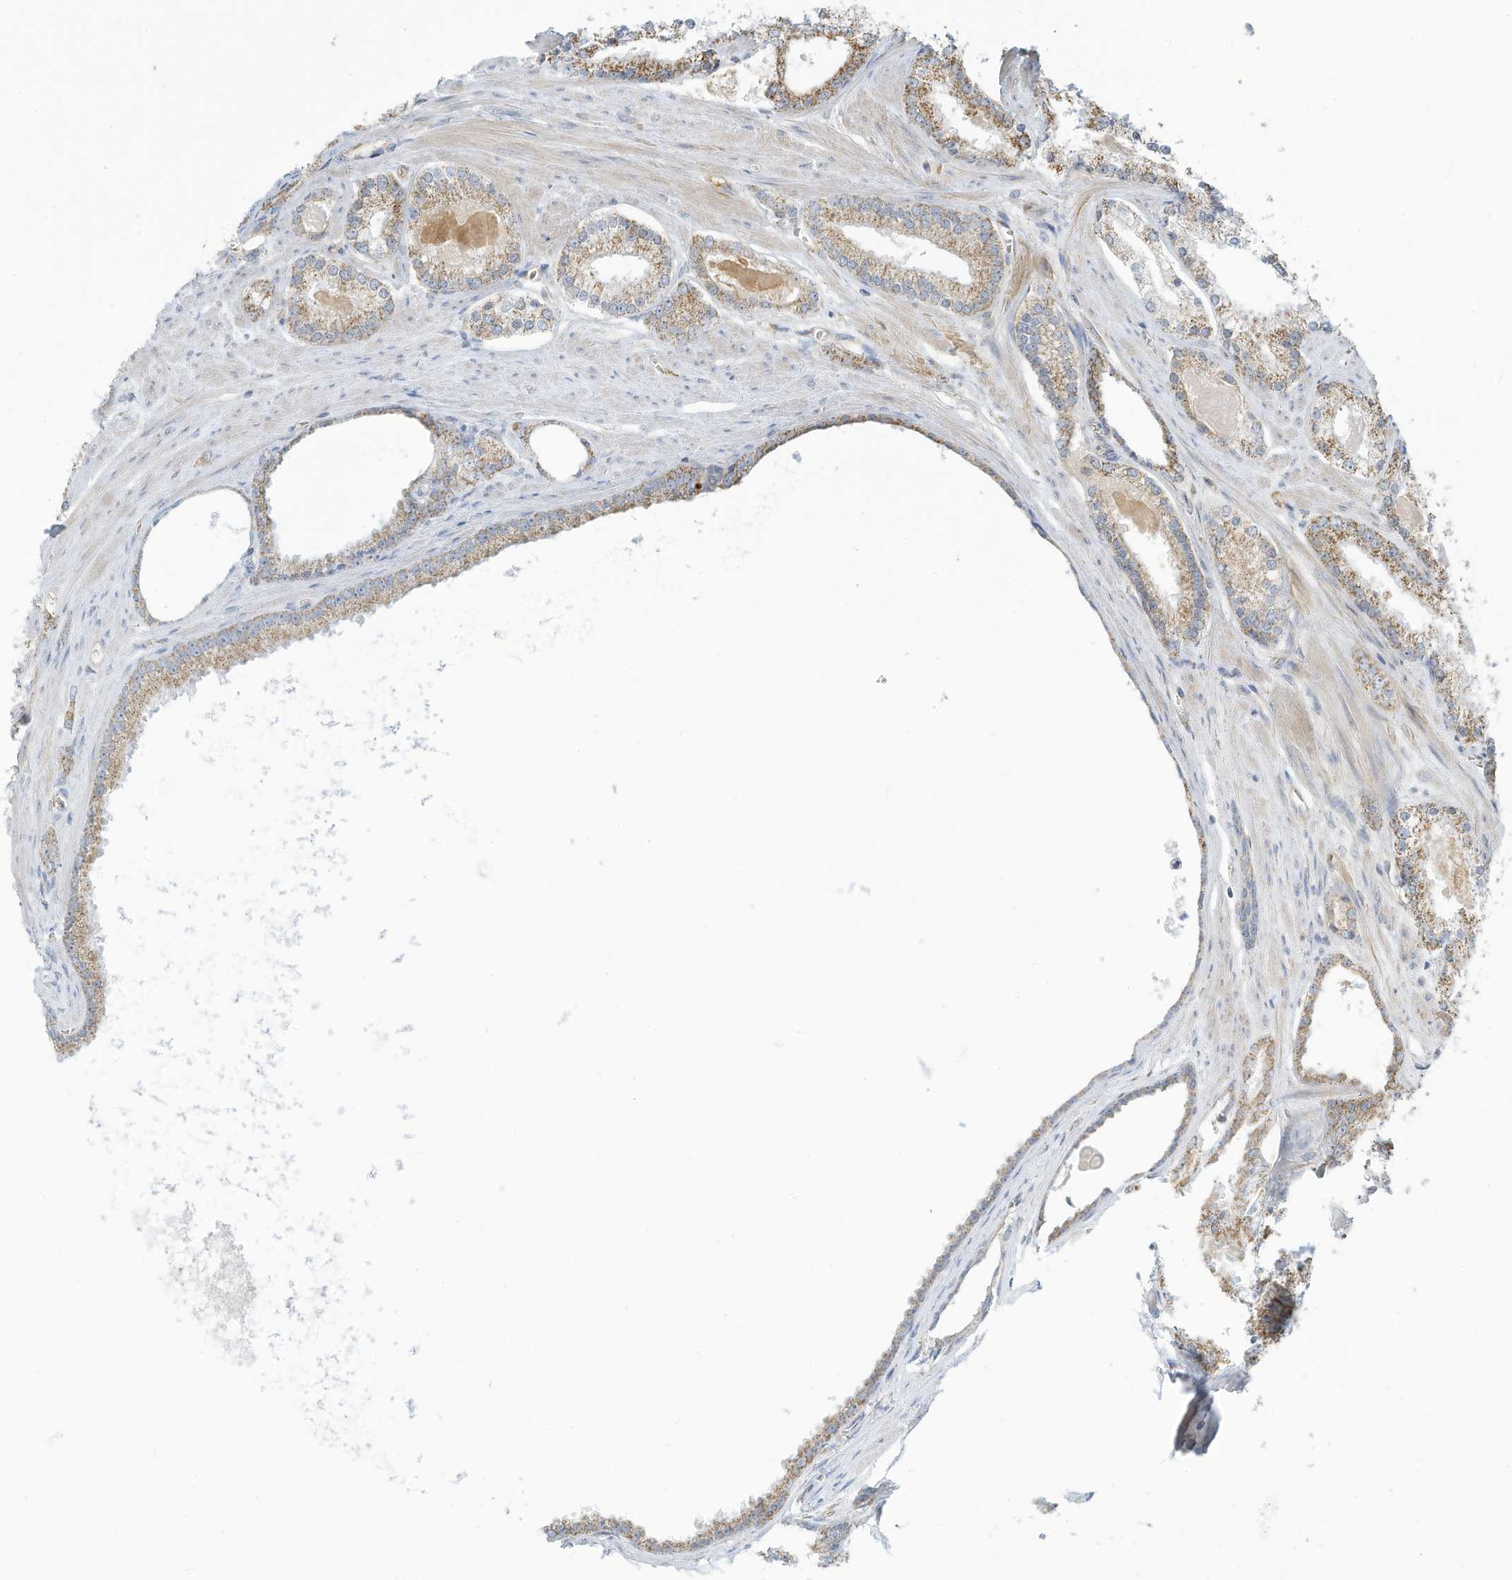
{"staining": {"intensity": "weak", "quantity": "25%-75%", "location": "cytoplasmic/membranous"}, "tissue": "prostate cancer", "cell_type": "Tumor cells", "image_type": "cancer", "snomed": [{"axis": "morphology", "description": "Adenocarcinoma, Low grade"}, {"axis": "topography", "description": "Prostate"}], "caption": "This photomicrograph reveals IHC staining of human prostate cancer (low-grade adenocarcinoma), with low weak cytoplasmic/membranous staining in approximately 25%-75% of tumor cells.", "gene": "NLN", "patient": {"sex": "male", "age": 54}}